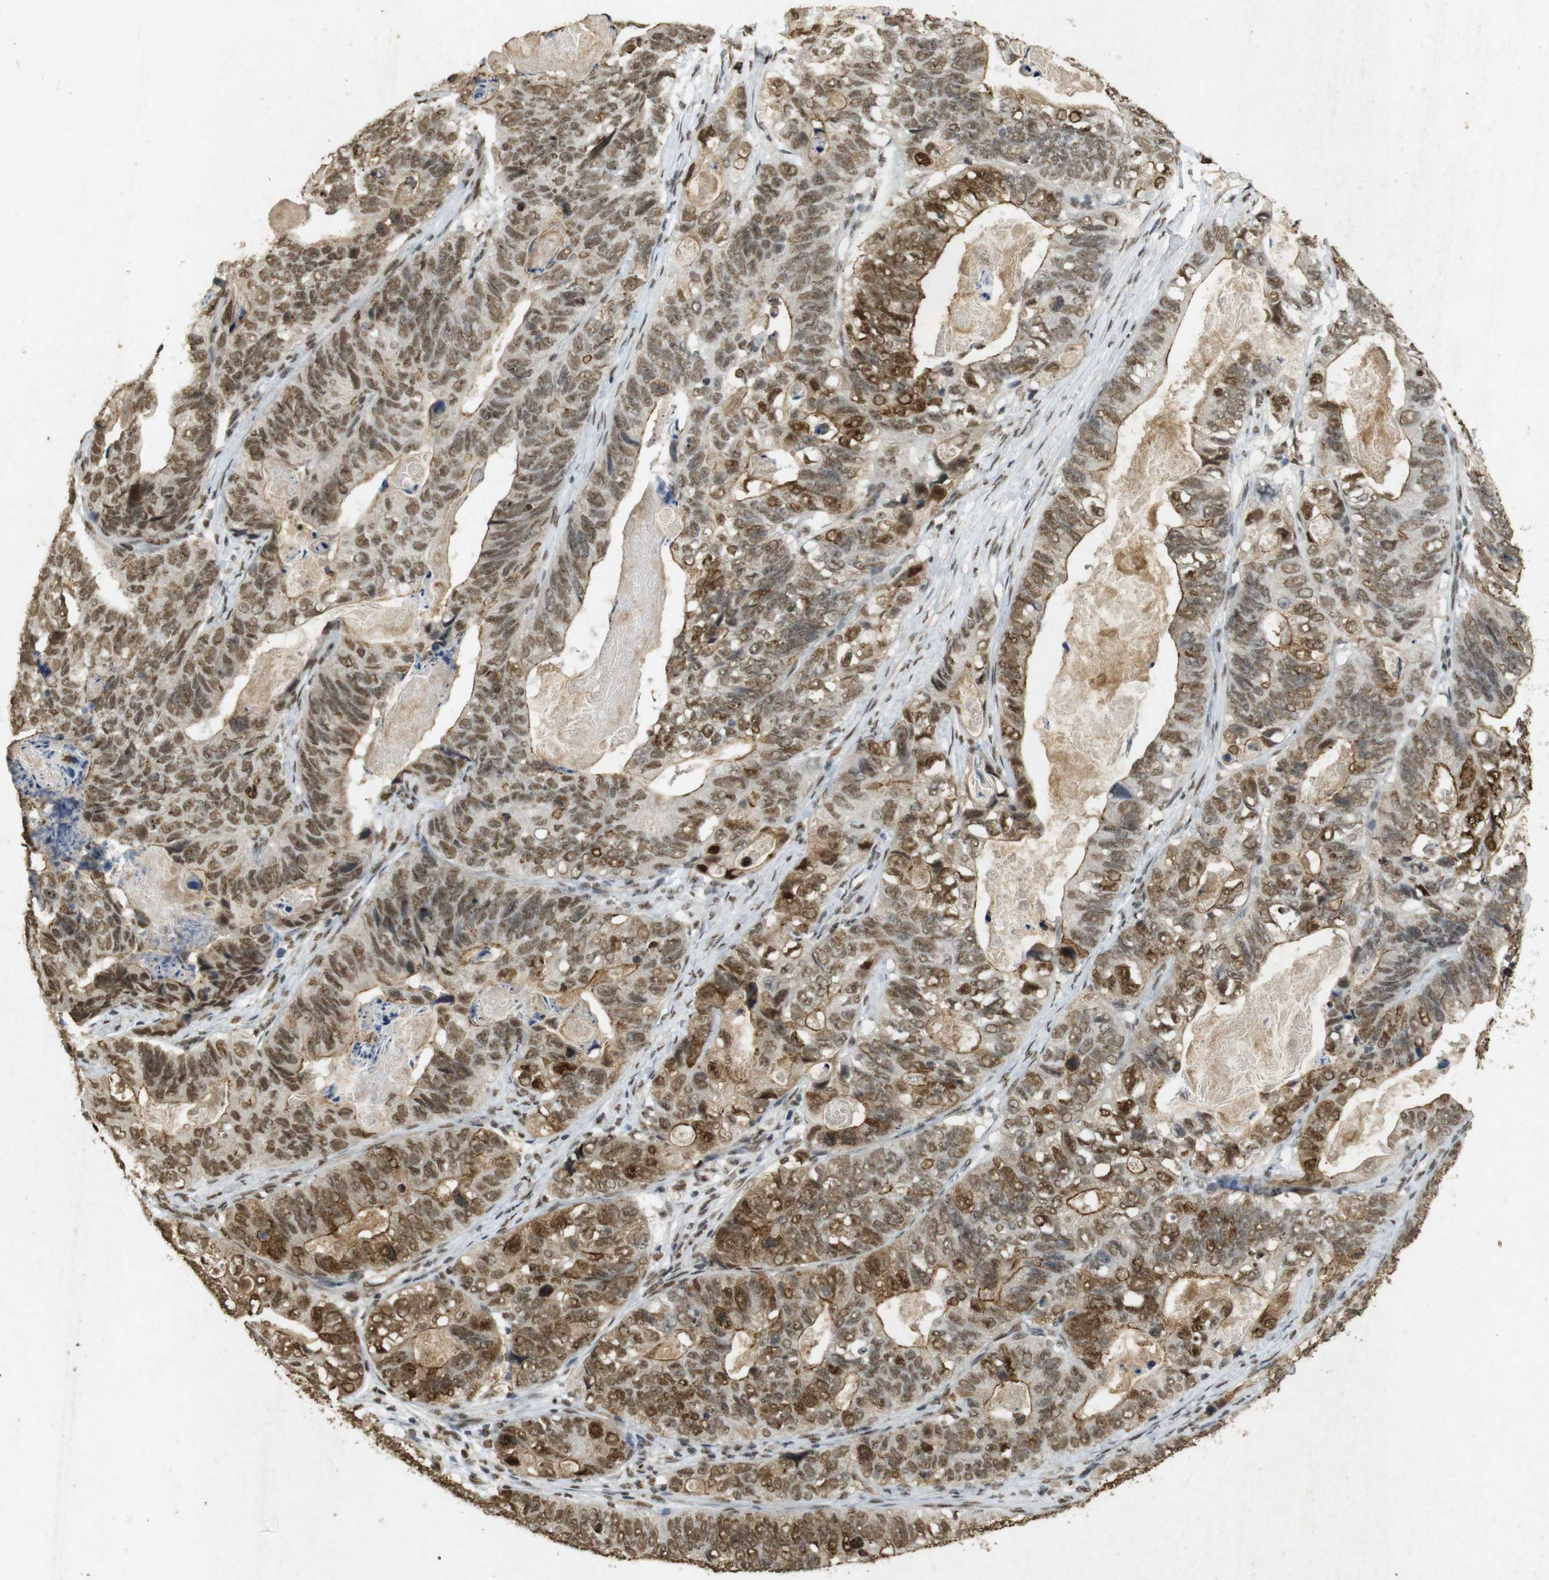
{"staining": {"intensity": "moderate", "quantity": ">75%", "location": "cytoplasmic/membranous,nuclear"}, "tissue": "stomach cancer", "cell_type": "Tumor cells", "image_type": "cancer", "snomed": [{"axis": "morphology", "description": "Adenocarcinoma, NOS"}, {"axis": "topography", "description": "Stomach"}], "caption": "A high-resolution micrograph shows immunohistochemistry (IHC) staining of stomach adenocarcinoma, which displays moderate cytoplasmic/membranous and nuclear staining in about >75% of tumor cells.", "gene": "GATA4", "patient": {"sex": "female", "age": 89}}